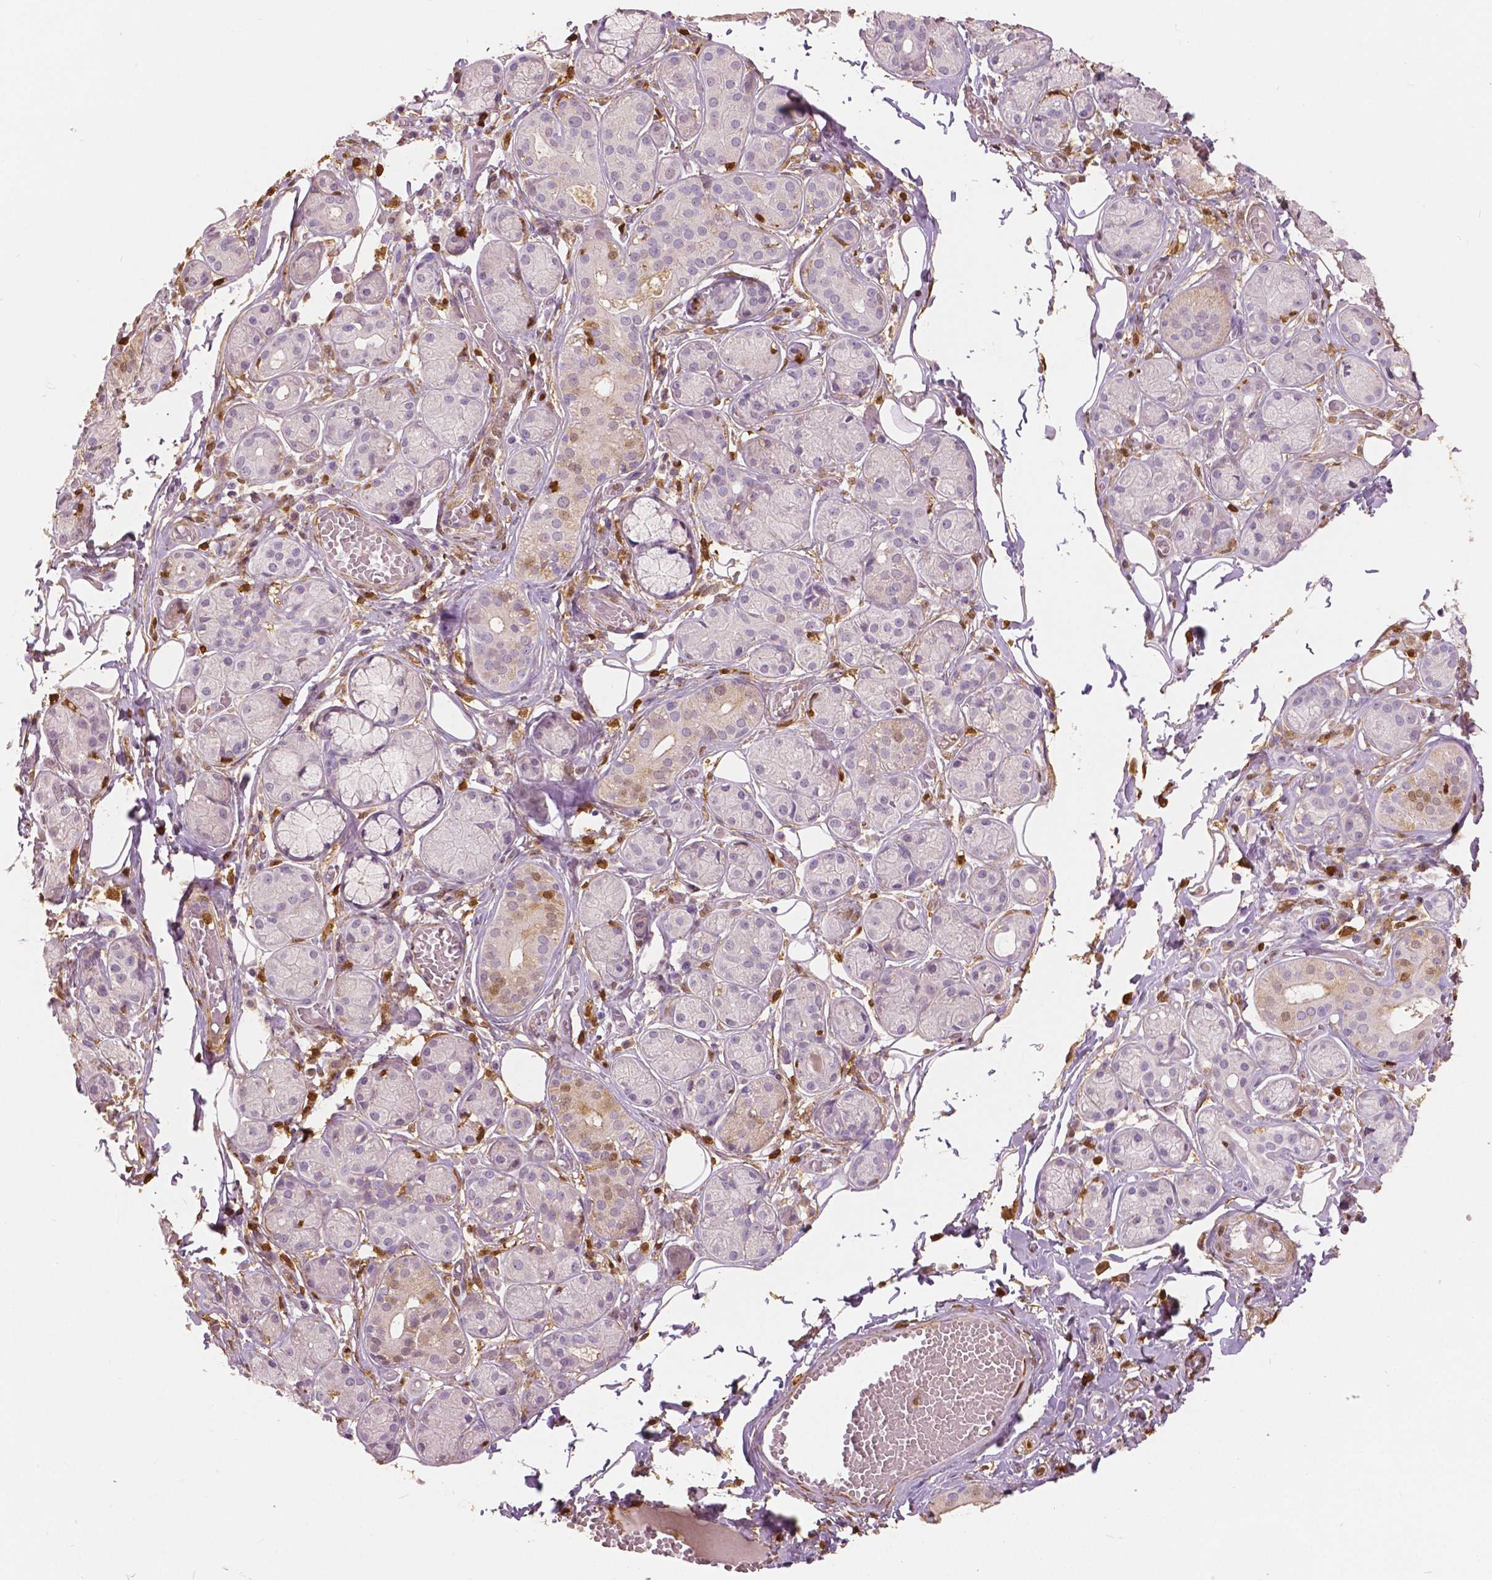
{"staining": {"intensity": "weak", "quantity": "<25%", "location": "cytoplasmic/membranous"}, "tissue": "salivary gland", "cell_type": "Glandular cells", "image_type": "normal", "snomed": [{"axis": "morphology", "description": "Normal tissue, NOS"}, {"axis": "topography", "description": "Salivary gland"}, {"axis": "topography", "description": "Peripheral nerve tissue"}], "caption": "This micrograph is of normal salivary gland stained with immunohistochemistry (IHC) to label a protein in brown with the nuclei are counter-stained blue. There is no staining in glandular cells.", "gene": "S100A4", "patient": {"sex": "male", "age": 71}}